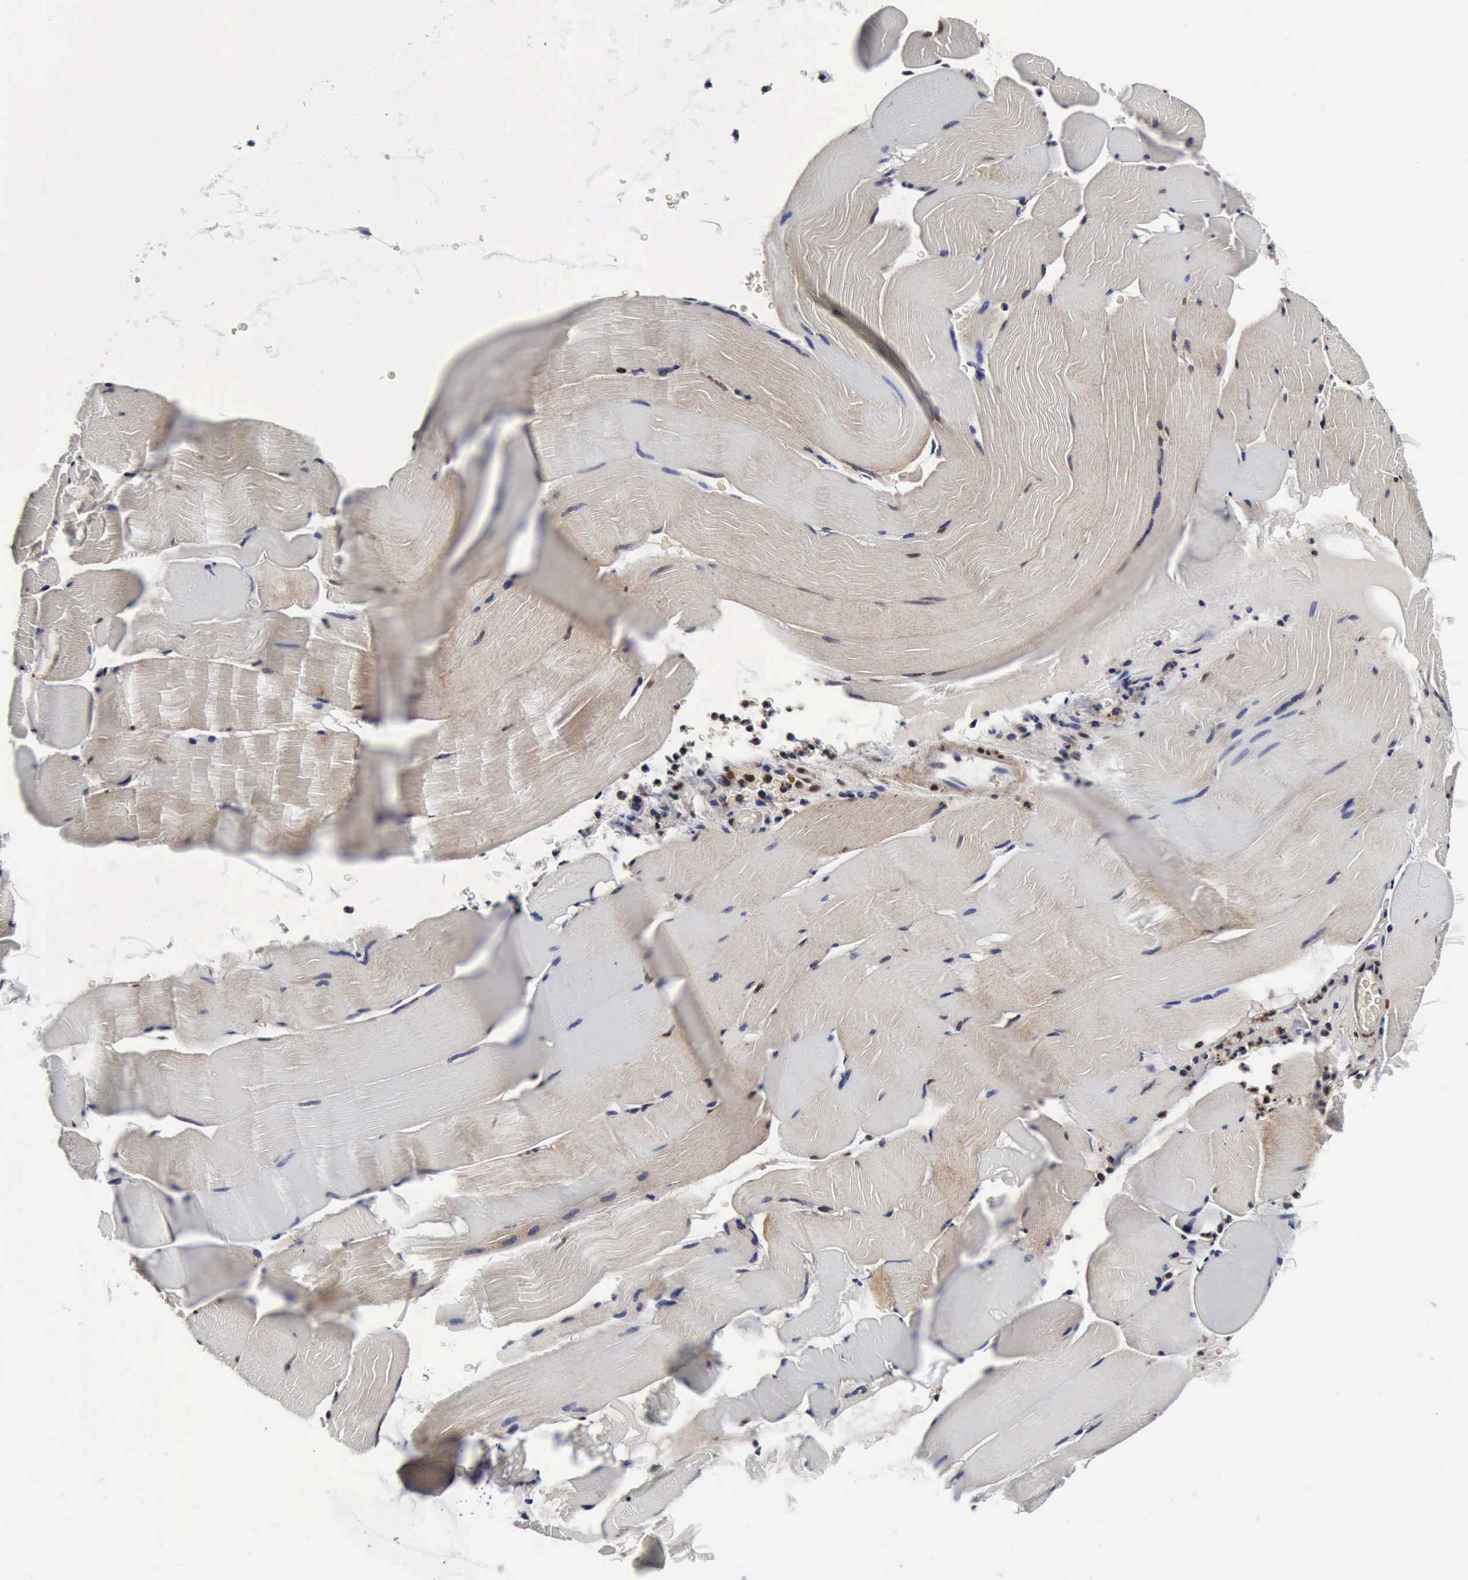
{"staining": {"intensity": "weak", "quantity": "25%-75%", "location": "none"}, "tissue": "skeletal muscle", "cell_type": "Myocytes", "image_type": "normal", "snomed": [{"axis": "morphology", "description": "Normal tissue, NOS"}, {"axis": "topography", "description": "Skeletal muscle"}], "caption": "Immunohistochemistry (DAB (3,3'-diaminobenzidine)) staining of benign skeletal muscle shows weak None protein staining in approximately 25%-75% of myocytes. Nuclei are stained in blue.", "gene": "UBC", "patient": {"sex": "male", "age": 62}}